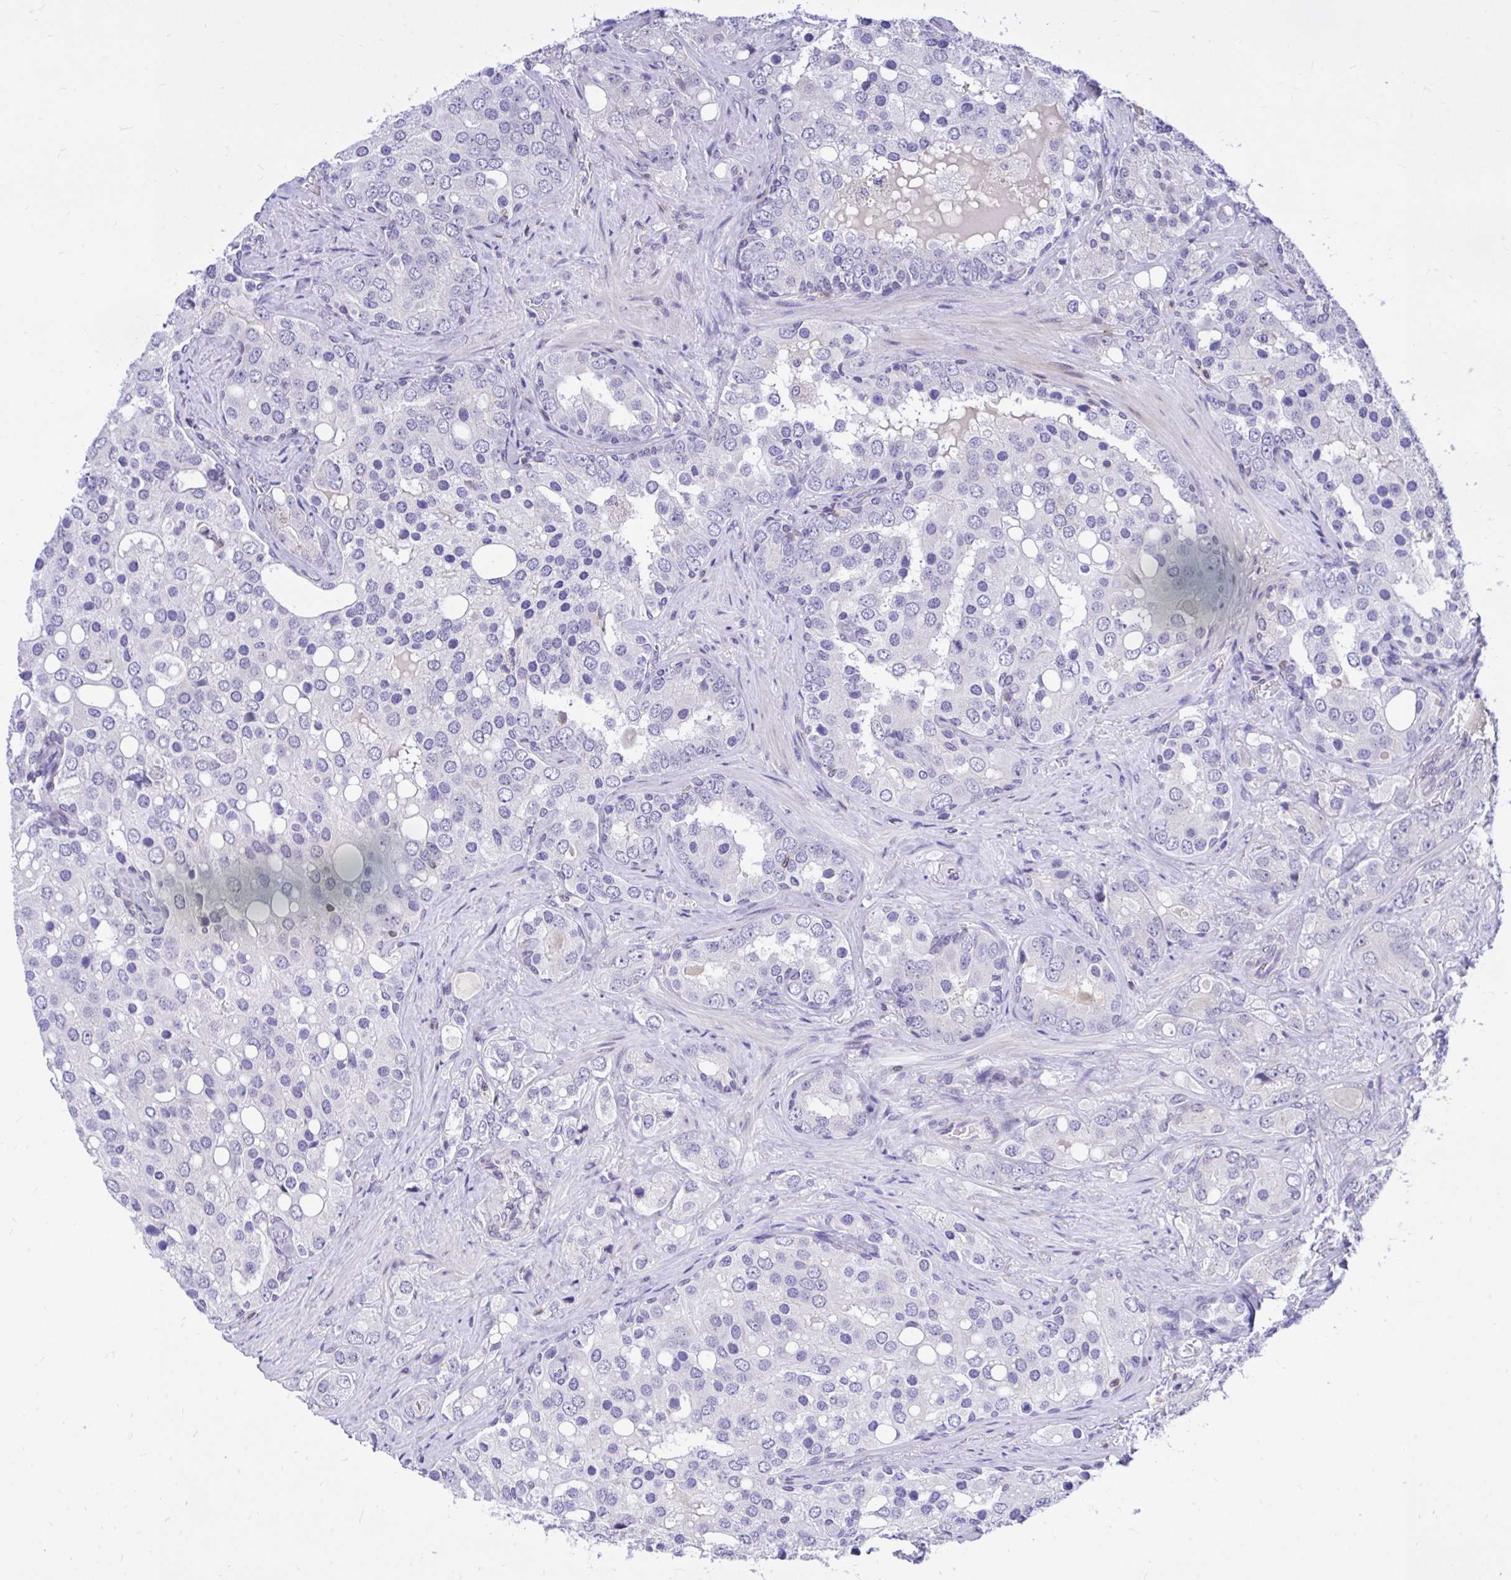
{"staining": {"intensity": "negative", "quantity": "none", "location": "none"}, "tissue": "prostate cancer", "cell_type": "Tumor cells", "image_type": "cancer", "snomed": [{"axis": "morphology", "description": "Adenocarcinoma, High grade"}, {"axis": "topography", "description": "Prostate"}], "caption": "Immunohistochemical staining of prostate cancer displays no significant positivity in tumor cells.", "gene": "CXCL8", "patient": {"sex": "male", "age": 67}}